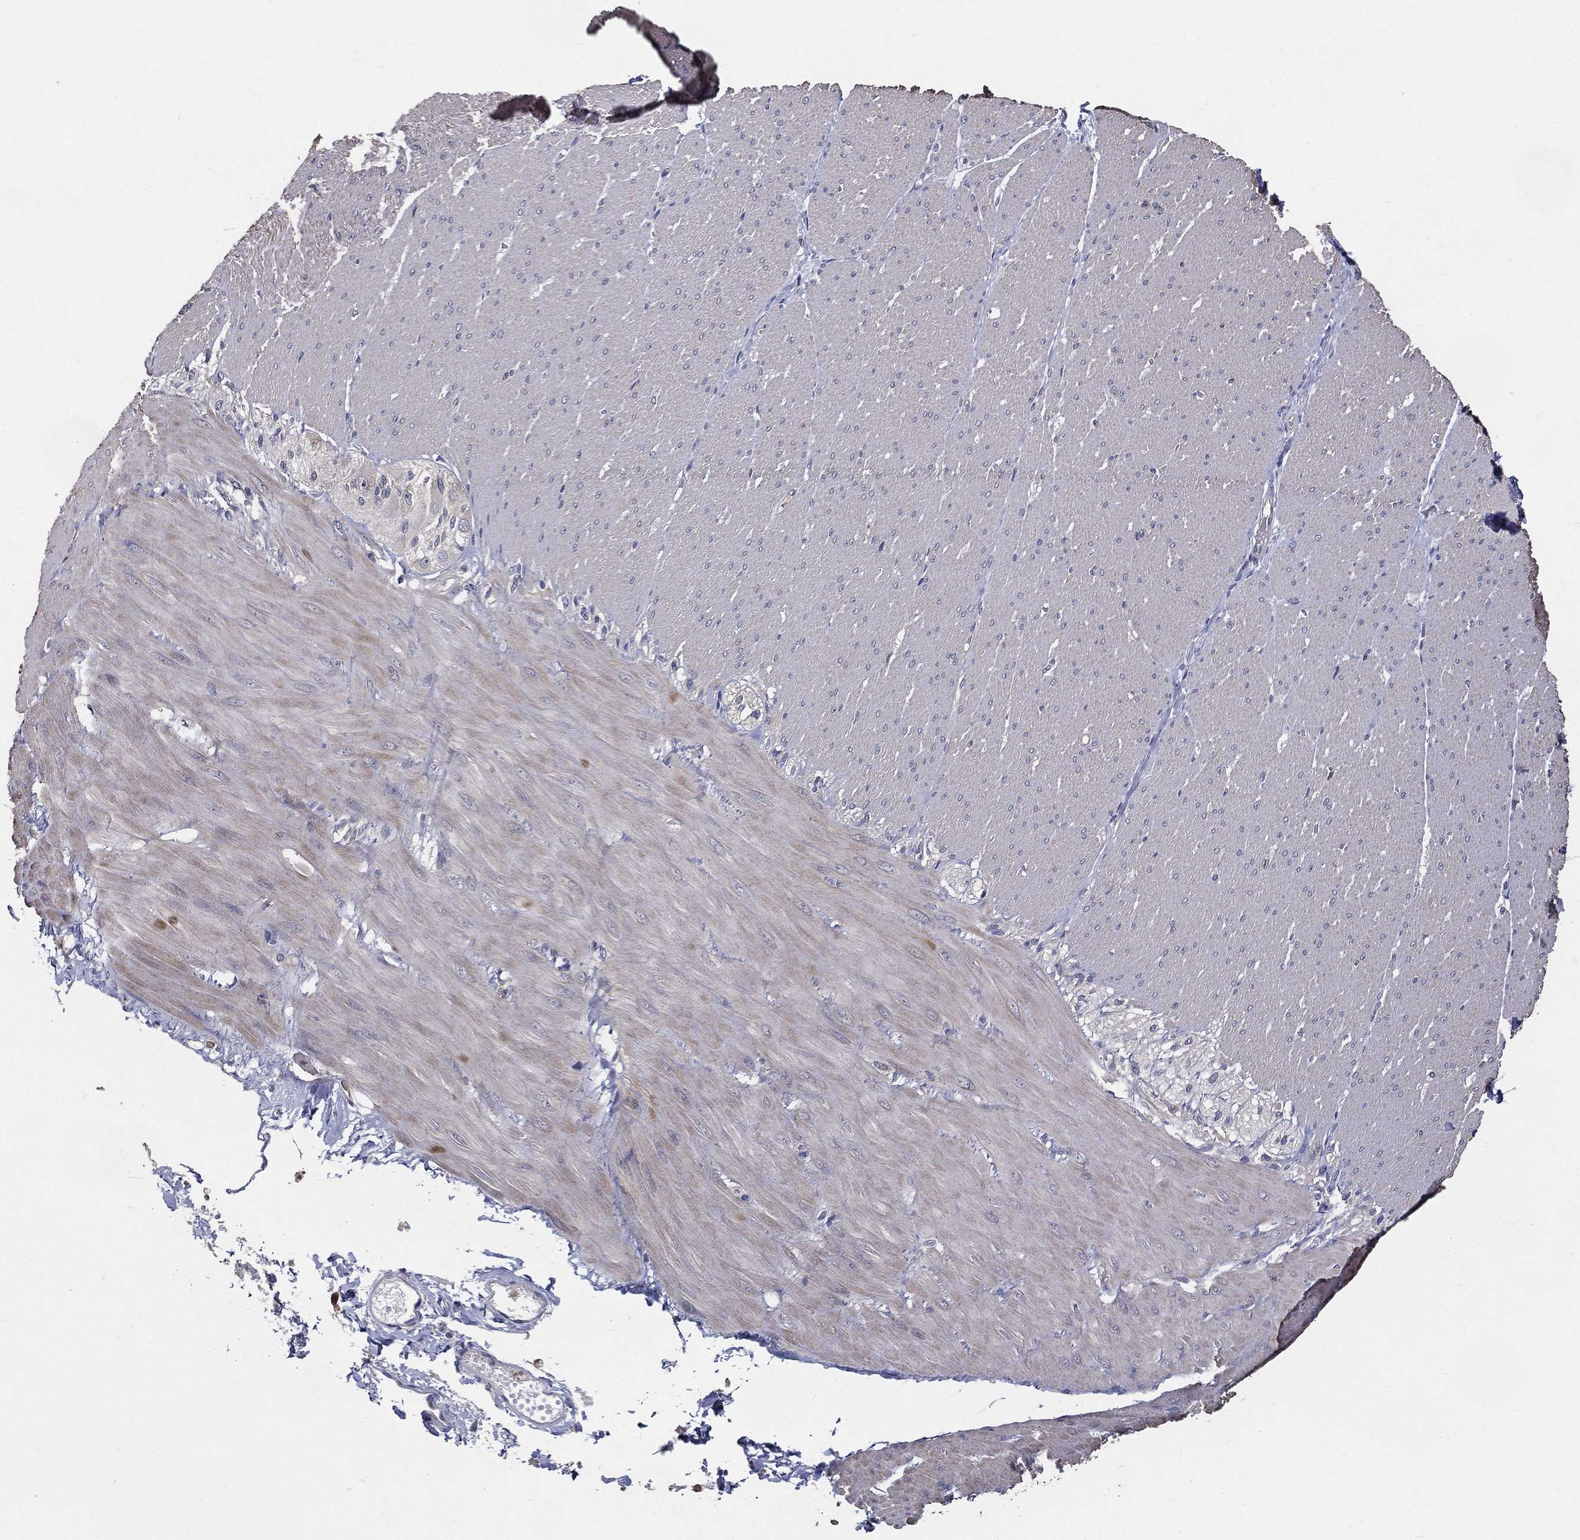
{"staining": {"intensity": "negative", "quantity": "none", "location": "none"}, "tissue": "adipose tissue", "cell_type": "Adipocytes", "image_type": "normal", "snomed": [{"axis": "morphology", "description": "Normal tissue, NOS"}, {"axis": "topography", "description": "Smooth muscle"}, {"axis": "topography", "description": "Duodenum"}, {"axis": "topography", "description": "Peripheral nerve tissue"}], "caption": "IHC of unremarkable human adipose tissue exhibits no staining in adipocytes. Brightfield microscopy of immunohistochemistry stained with DAB (brown) and hematoxylin (blue), captured at high magnification.", "gene": "SERPINB2", "patient": {"sex": "female", "age": 61}}